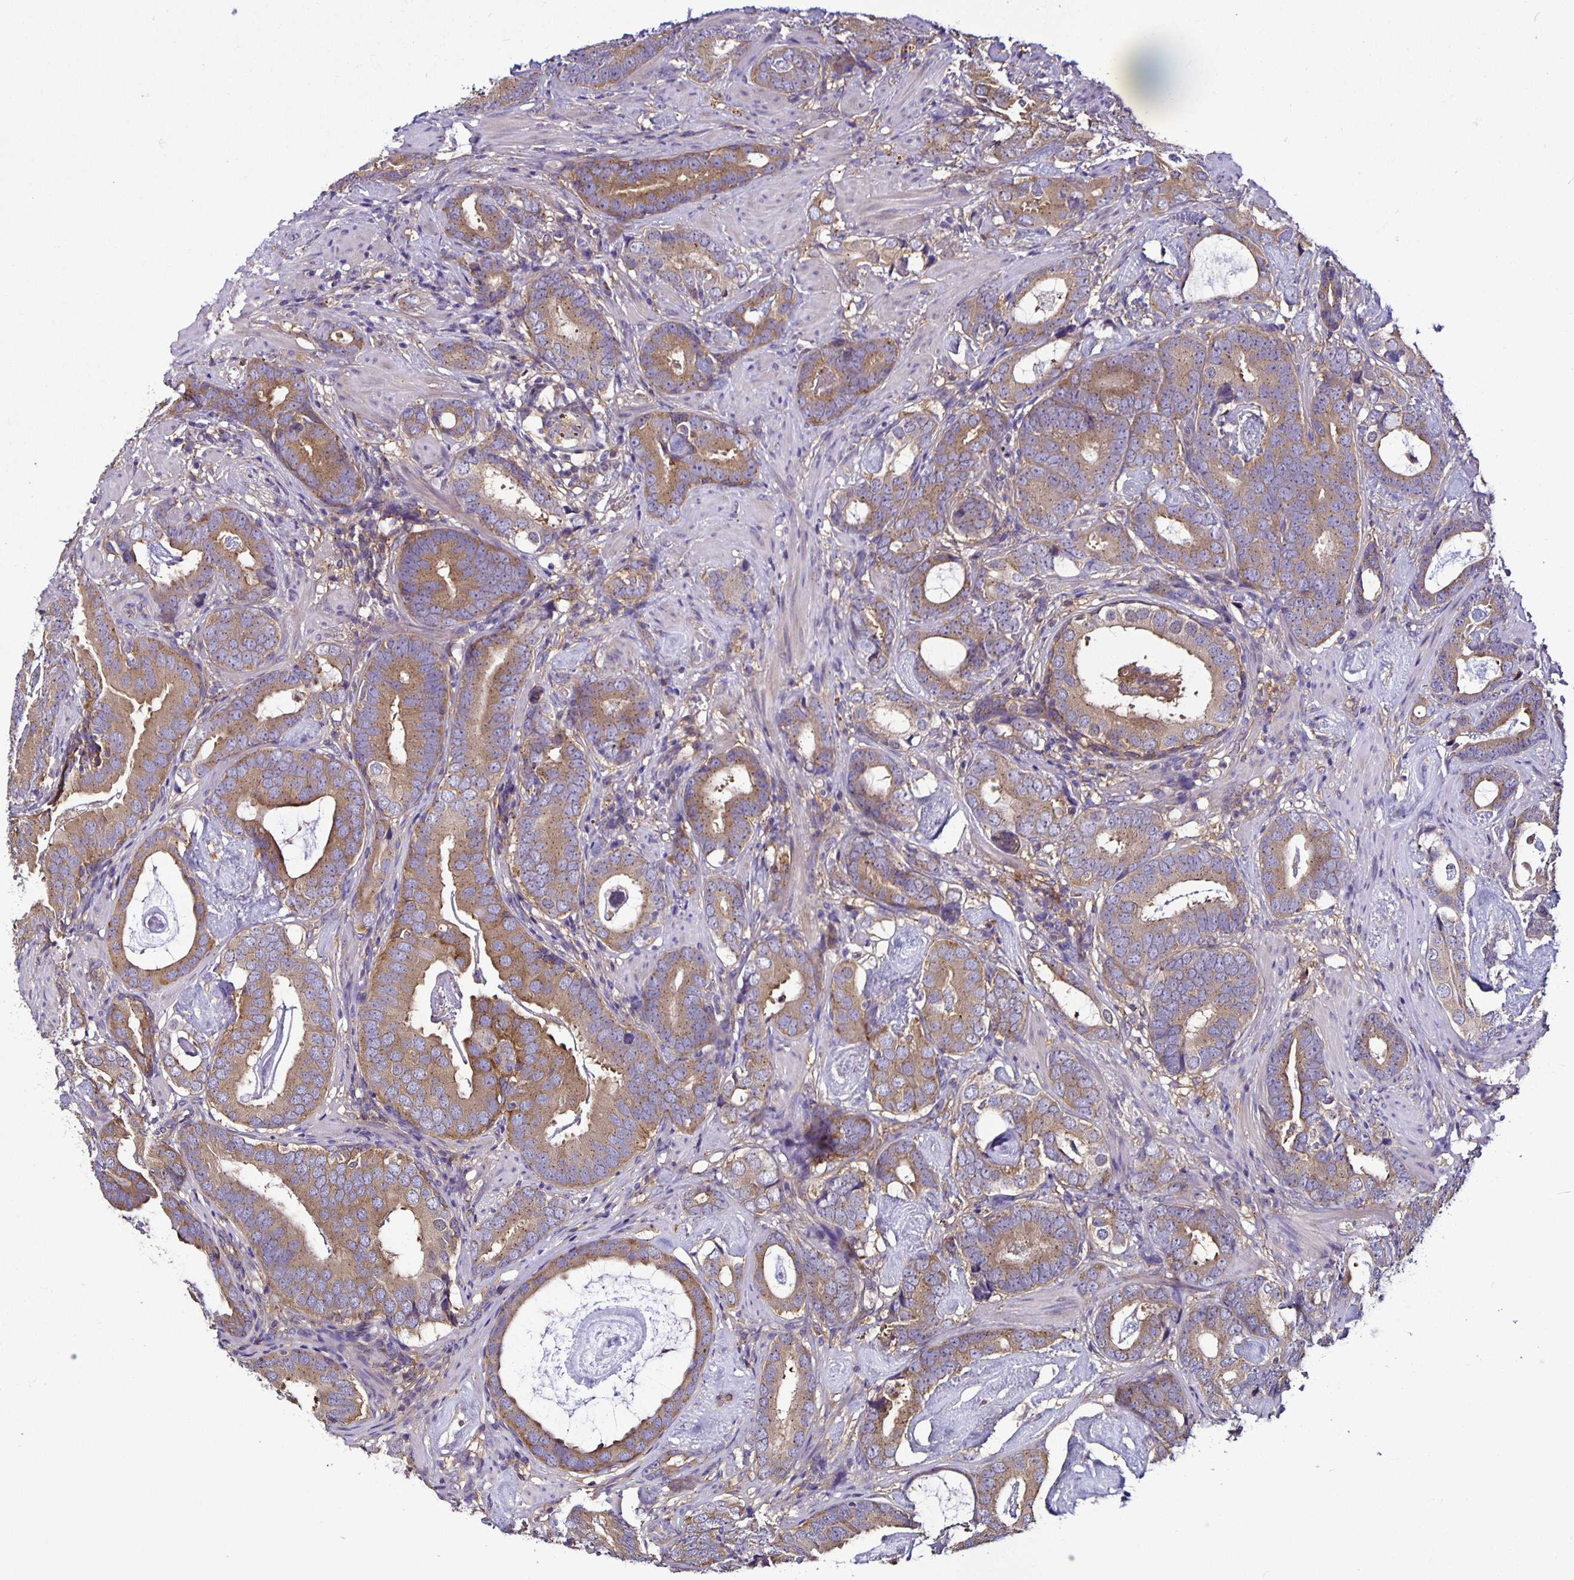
{"staining": {"intensity": "moderate", "quantity": ">75%", "location": "cytoplasmic/membranous"}, "tissue": "prostate cancer", "cell_type": "Tumor cells", "image_type": "cancer", "snomed": [{"axis": "morphology", "description": "Adenocarcinoma, Low grade"}, {"axis": "topography", "description": "Prostate and seminal vesicle, NOS"}], "caption": "Immunohistochemical staining of human prostate low-grade adenocarcinoma demonstrates medium levels of moderate cytoplasmic/membranous protein positivity in approximately >75% of tumor cells.", "gene": "SNX5", "patient": {"sex": "male", "age": 71}}